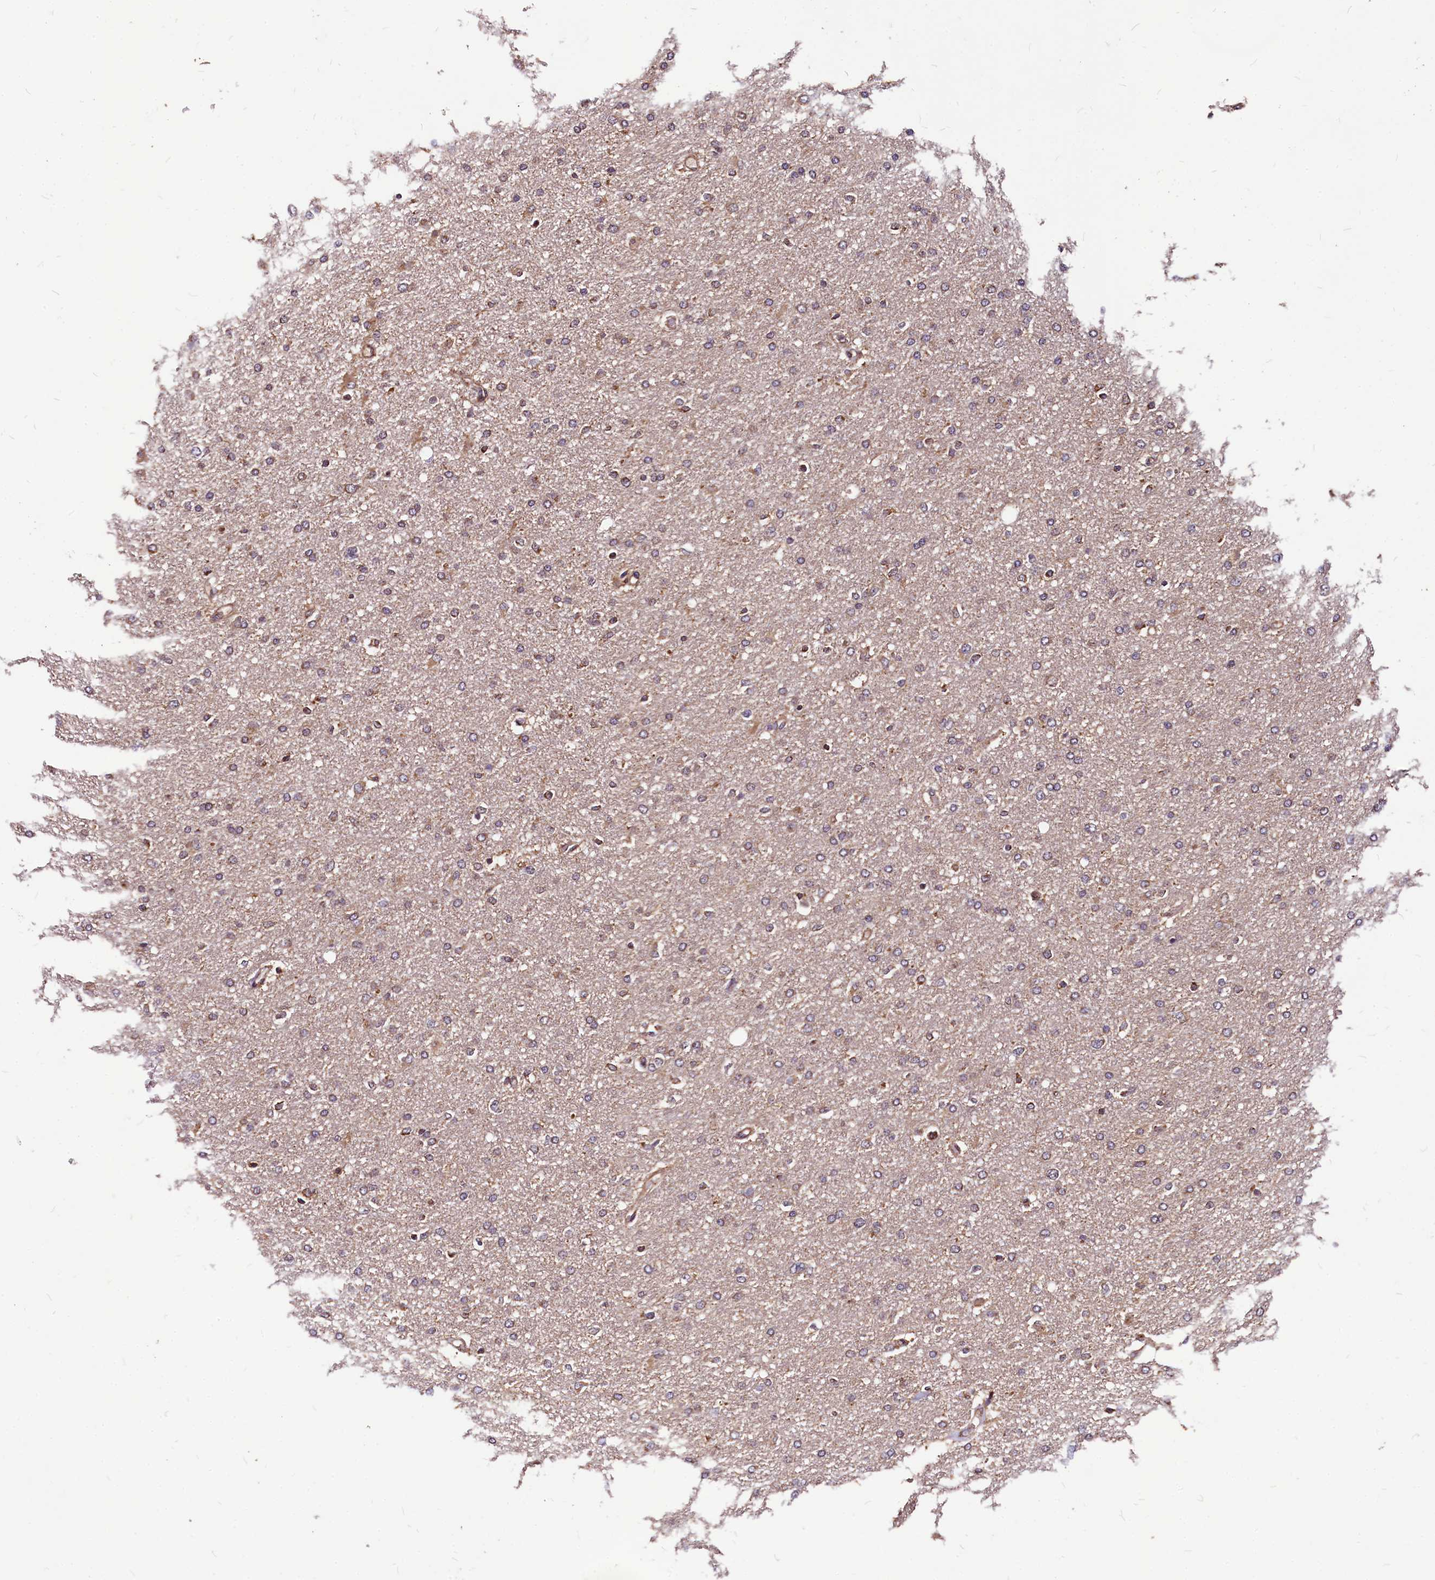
{"staining": {"intensity": "moderate", "quantity": ">75%", "location": "cytoplasmic/membranous"}, "tissue": "glioma", "cell_type": "Tumor cells", "image_type": "cancer", "snomed": [{"axis": "morphology", "description": "Glioma, malignant, High grade"}, {"axis": "topography", "description": "Cerebral cortex"}], "caption": "The immunohistochemical stain highlights moderate cytoplasmic/membranous expression in tumor cells of glioma tissue.", "gene": "LRSAM1", "patient": {"sex": "female", "age": 36}}